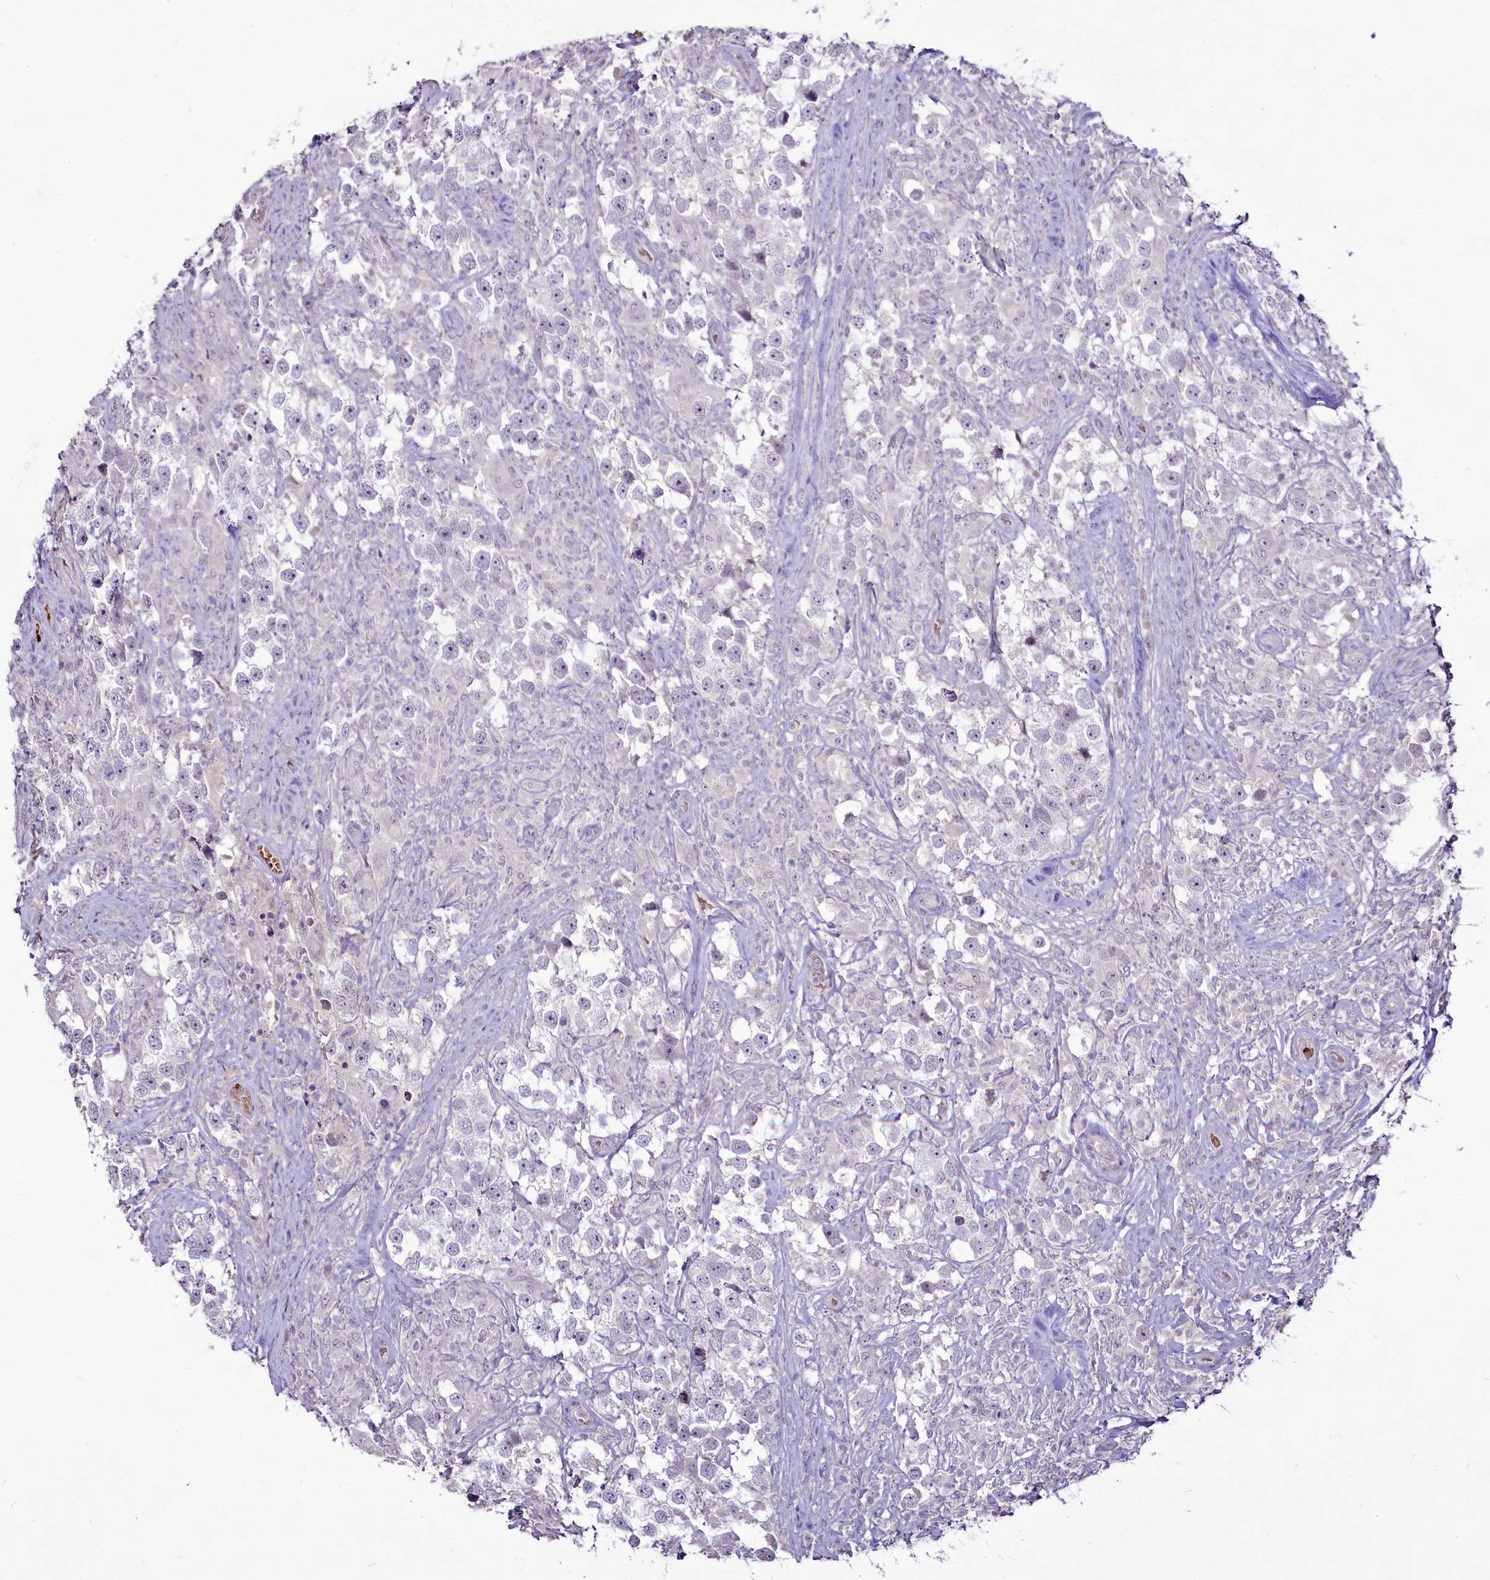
{"staining": {"intensity": "negative", "quantity": "none", "location": "none"}, "tissue": "testis cancer", "cell_type": "Tumor cells", "image_type": "cancer", "snomed": [{"axis": "morphology", "description": "Seminoma, NOS"}, {"axis": "topography", "description": "Testis"}], "caption": "This micrograph is of seminoma (testis) stained with immunohistochemistry (IHC) to label a protein in brown with the nuclei are counter-stained blue. There is no expression in tumor cells.", "gene": "SUSD3", "patient": {"sex": "male", "age": 46}}